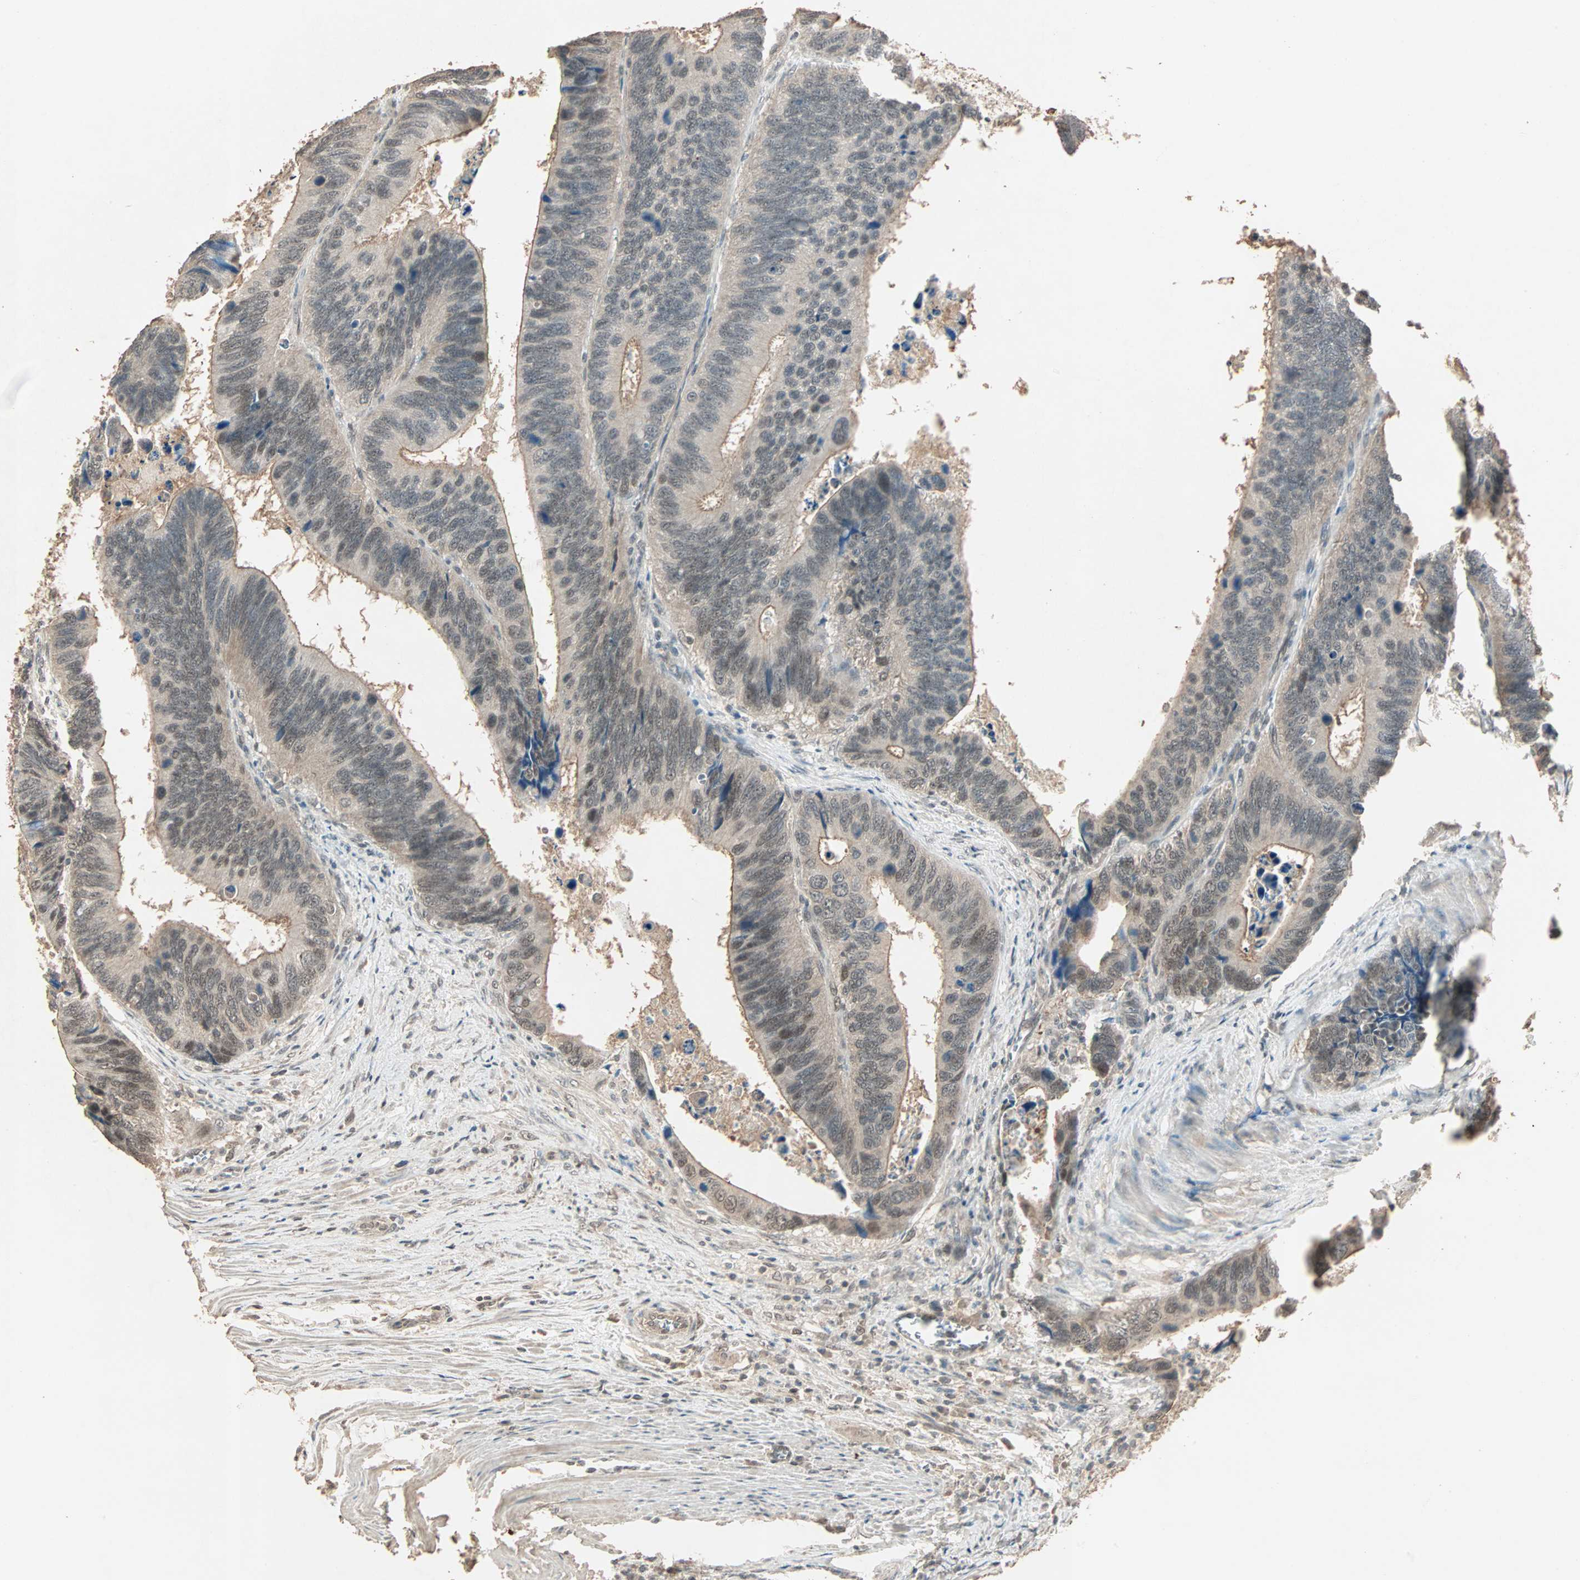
{"staining": {"intensity": "weak", "quantity": ">75%", "location": "cytoplasmic/membranous,nuclear"}, "tissue": "colorectal cancer", "cell_type": "Tumor cells", "image_type": "cancer", "snomed": [{"axis": "morphology", "description": "Adenocarcinoma, NOS"}, {"axis": "topography", "description": "Colon"}], "caption": "IHC of human adenocarcinoma (colorectal) demonstrates low levels of weak cytoplasmic/membranous and nuclear expression in about >75% of tumor cells.", "gene": "ZBTB33", "patient": {"sex": "male", "age": 72}}